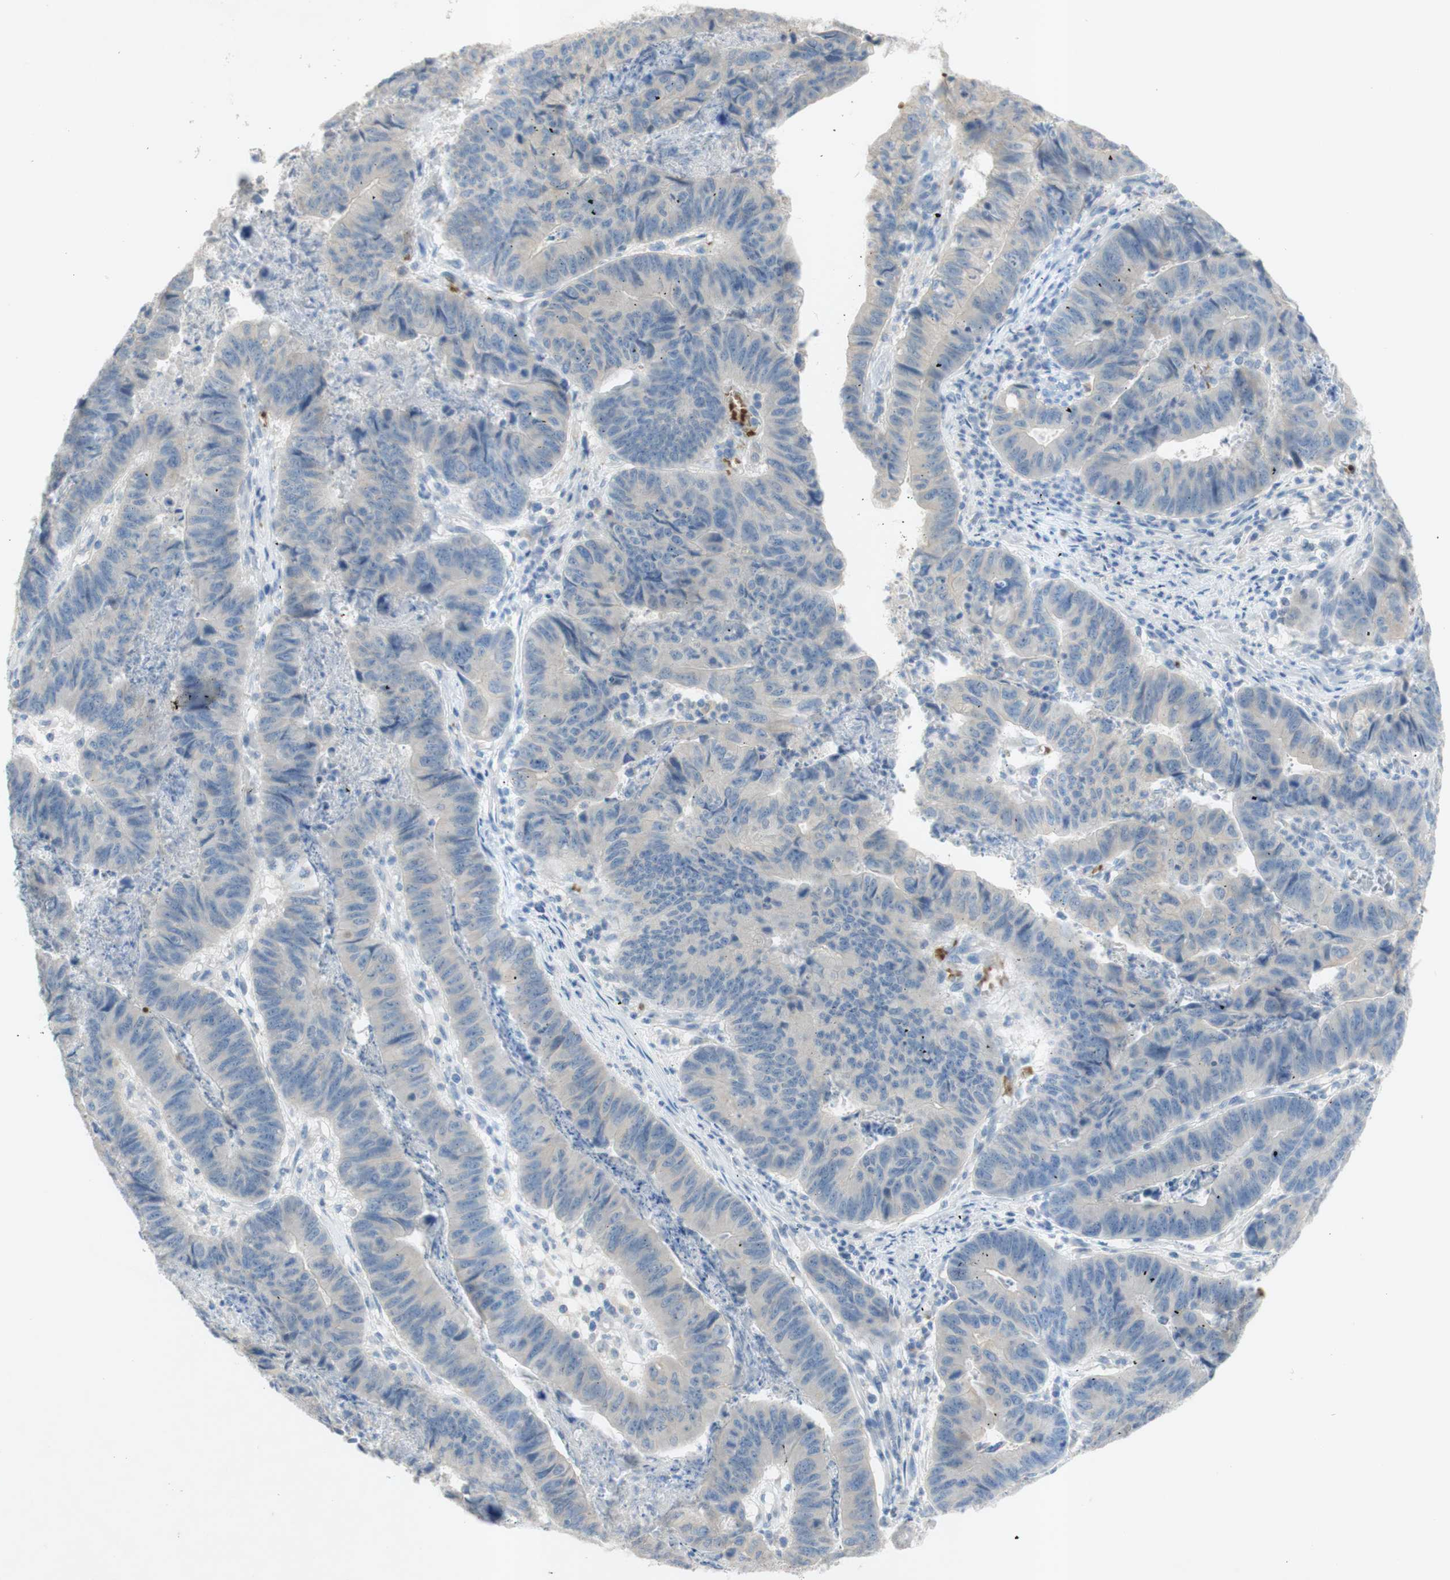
{"staining": {"intensity": "negative", "quantity": "none", "location": "none"}, "tissue": "stomach cancer", "cell_type": "Tumor cells", "image_type": "cancer", "snomed": [{"axis": "morphology", "description": "Adenocarcinoma, NOS"}, {"axis": "topography", "description": "Stomach, lower"}], "caption": "This is an immunohistochemistry image of human stomach cancer (adenocarcinoma). There is no positivity in tumor cells.", "gene": "EPO", "patient": {"sex": "male", "age": 77}}